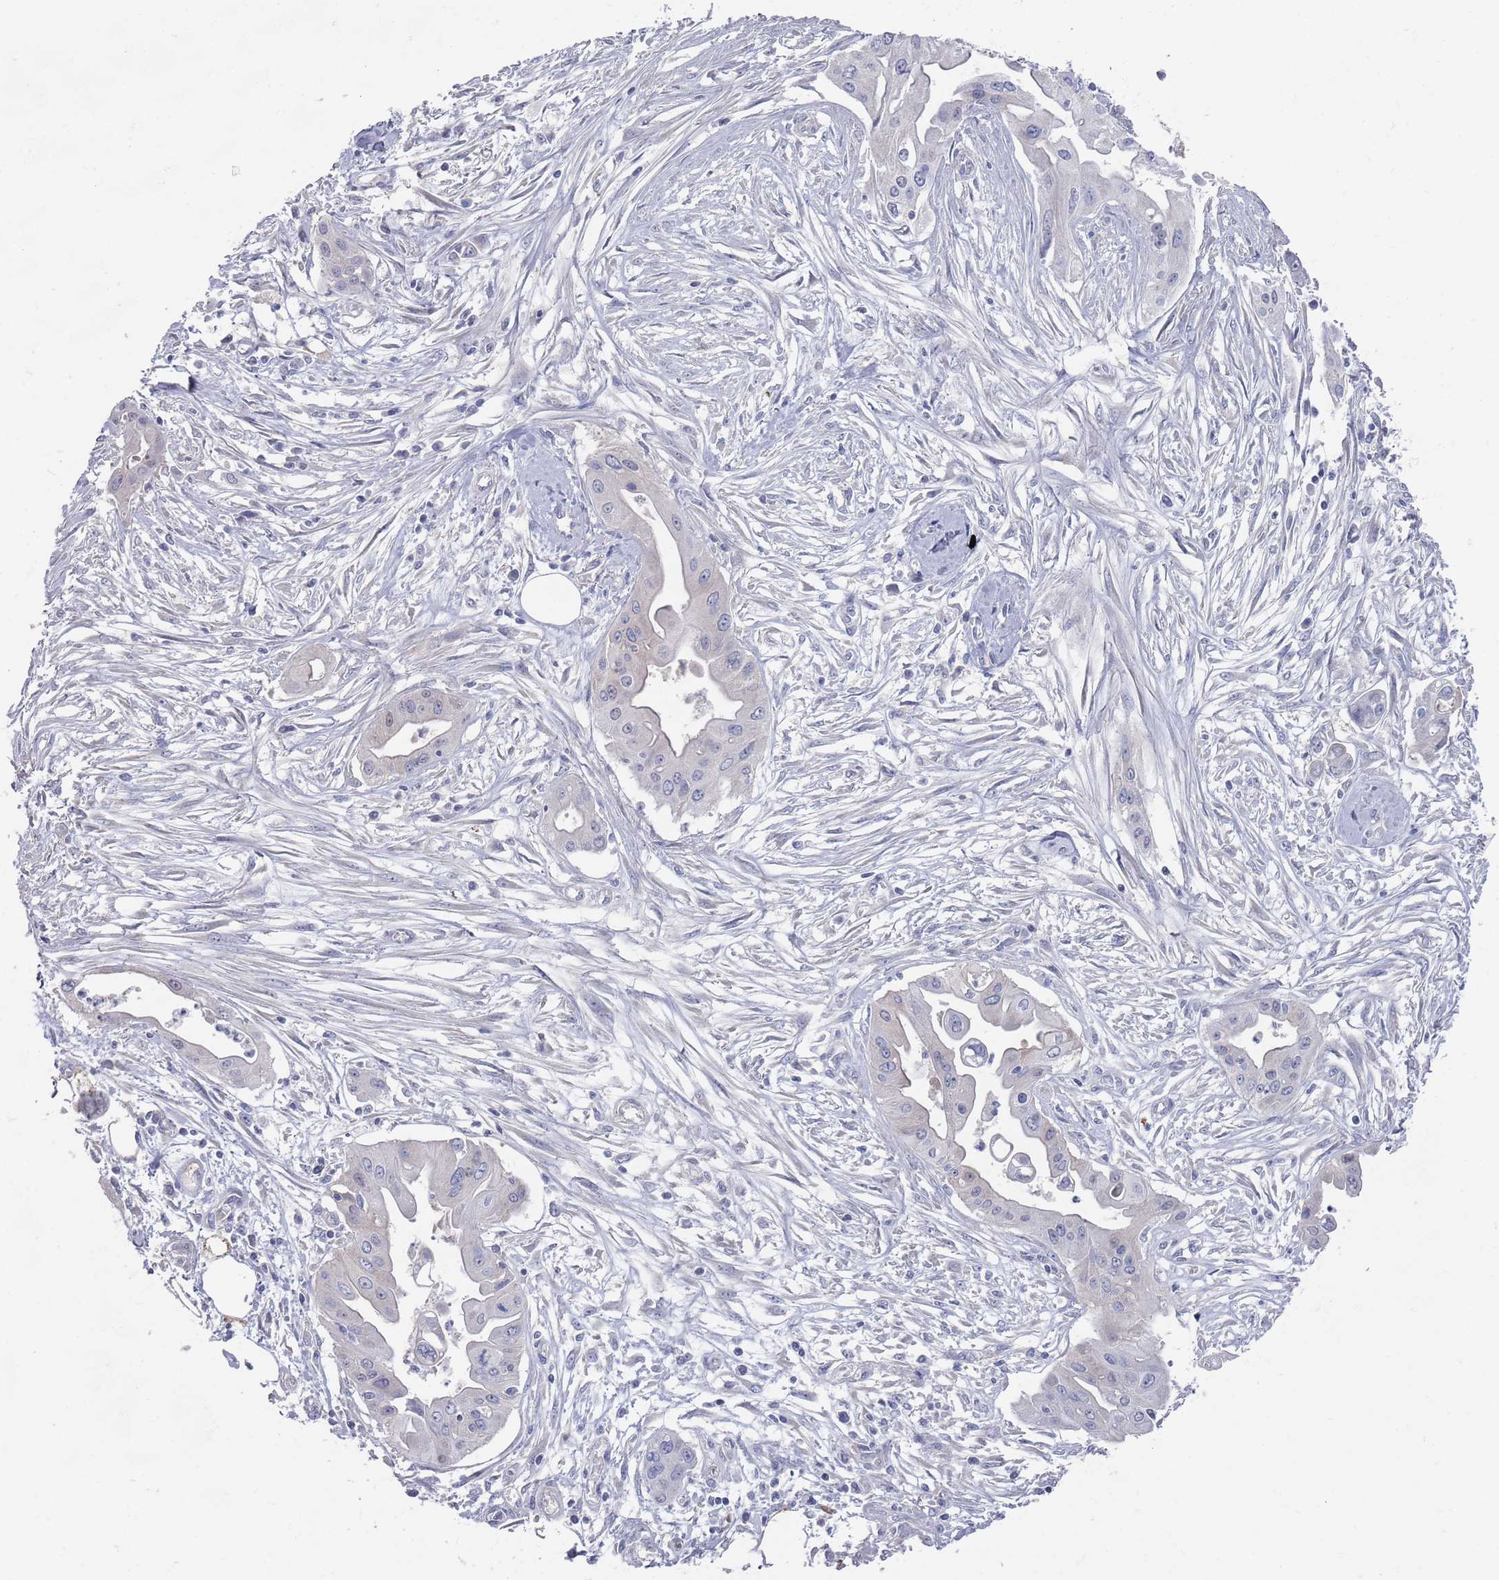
{"staining": {"intensity": "negative", "quantity": "none", "location": "none"}, "tissue": "ovarian cancer", "cell_type": "Tumor cells", "image_type": "cancer", "snomed": [{"axis": "morphology", "description": "Cystadenocarcinoma, mucinous, NOS"}, {"axis": "topography", "description": "Ovary"}], "caption": "Ovarian cancer (mucinous cystadenocarcinoma) was stained to show a protein in brown. There is no significant positivity in tumor cells.", "gene": "TMCO3", "patient": {"sex": "female", "age": 70}}